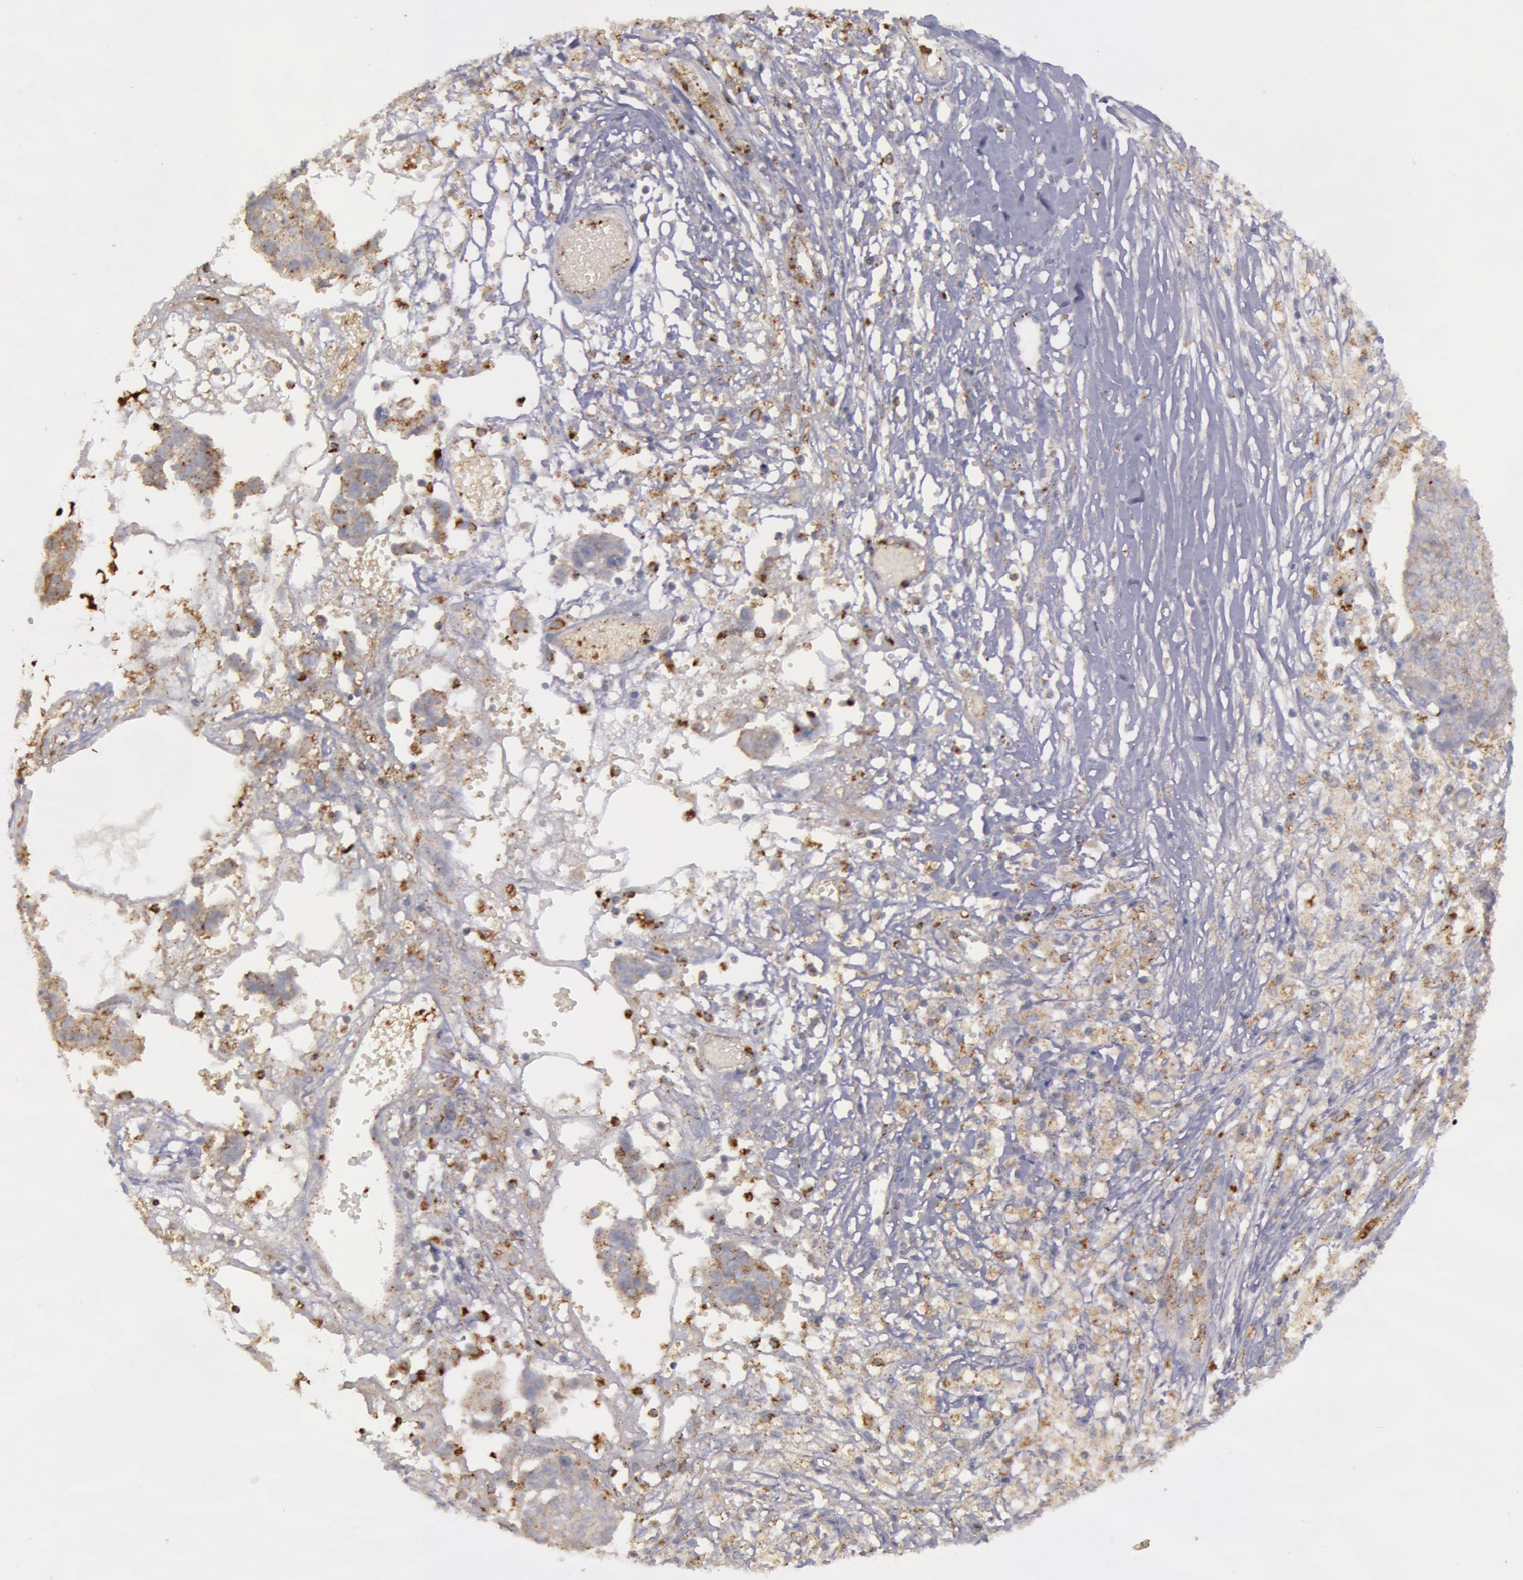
{"staining": {"intensity": "weak", "quantity": ">75%", "location": "cytoplasmic/membranous"}, "tissue": "ovarian cancer", "cell_type": "Tumor cells", "image_type": "cancer", "snomed": [{"axis": "morphology", "description": "Carcinoma, endometroid"}, {"axis": "topography", "description": "Ovary"}], "caption": "Tumor cells exhibit weak cytoplasmic/membranous positivity in about >75% of cells in ovarian cancer.", "gene": "FLOT2", "patient": {"sex": "female", "age": 42}}